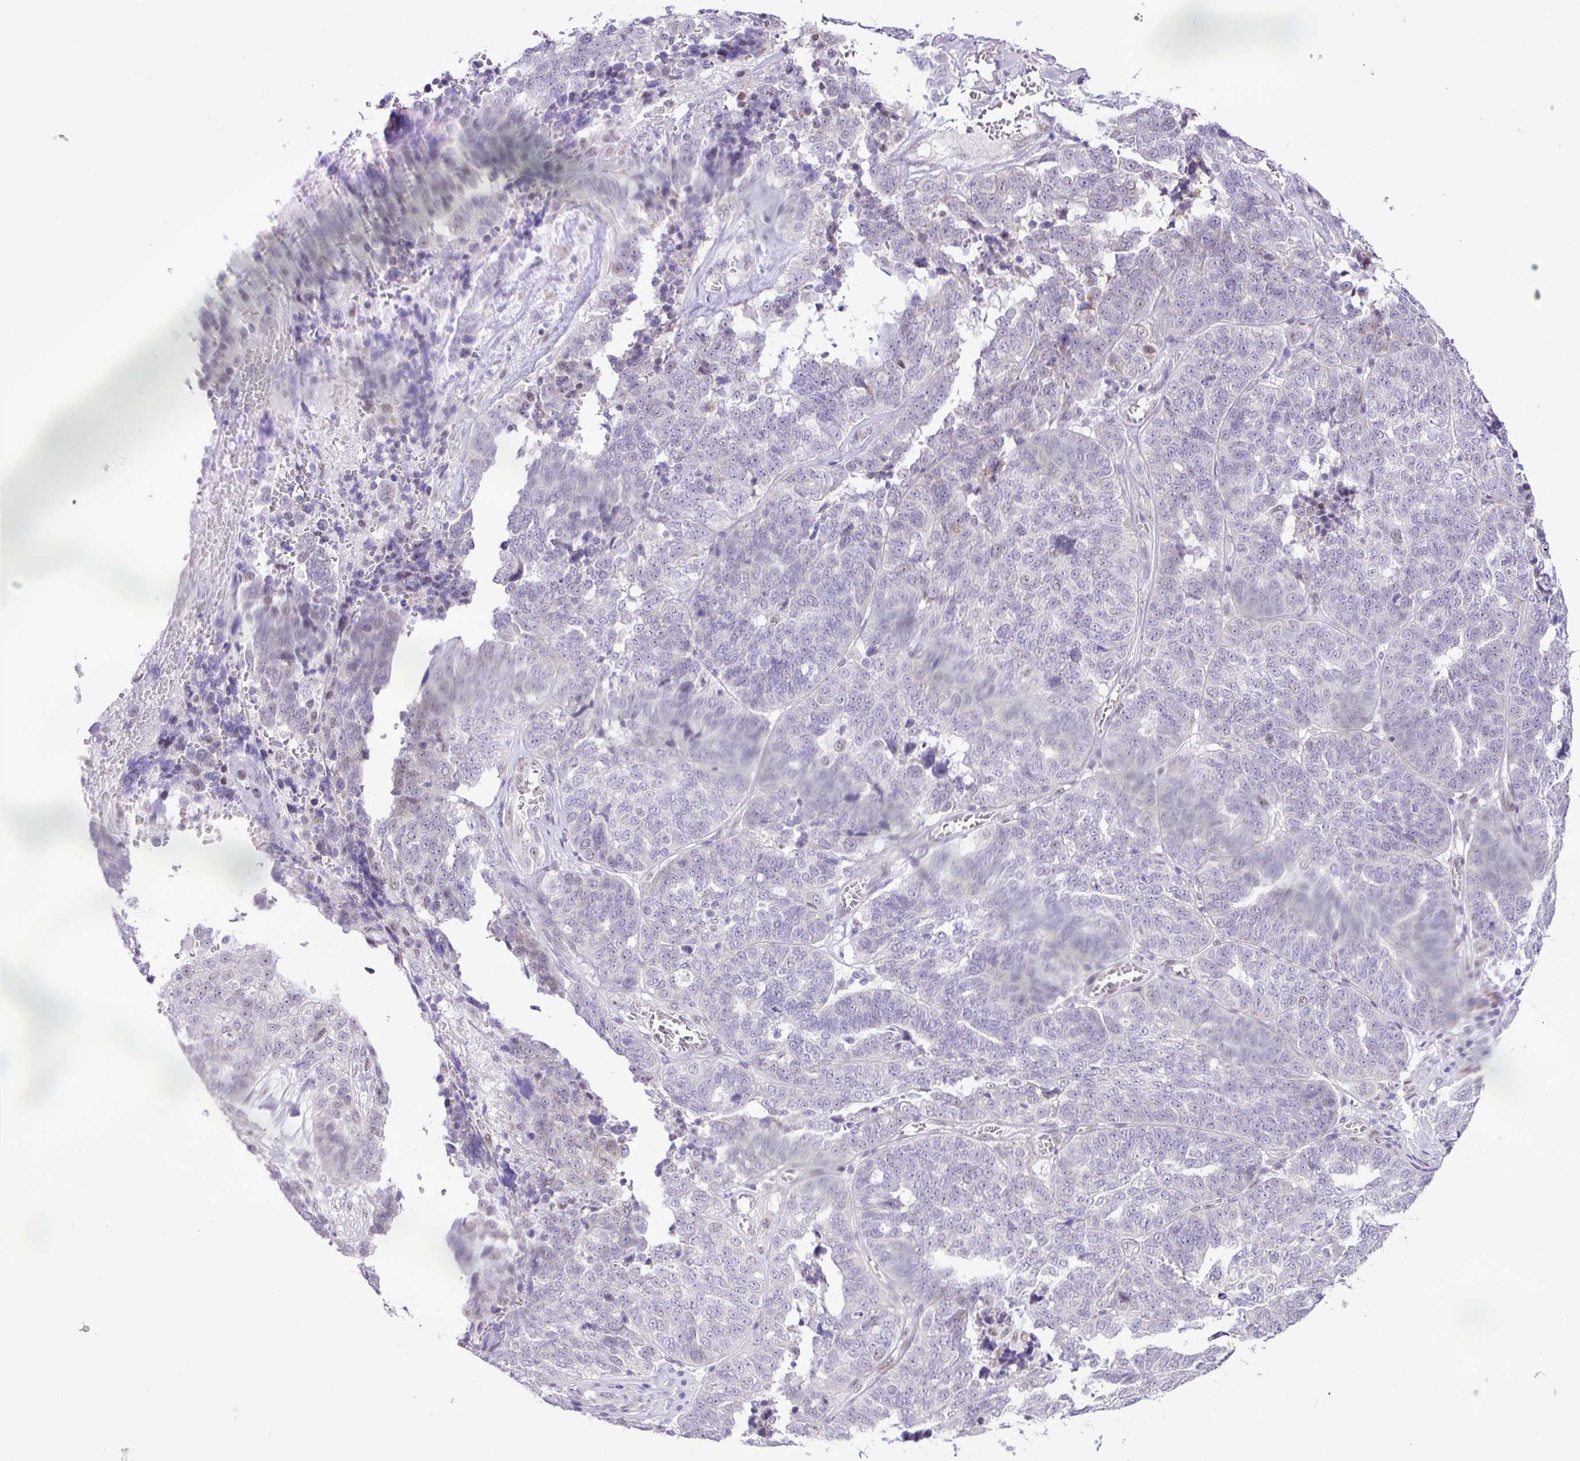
{"staining": {"intensity": "negative", "quantity": "none", "location": "none"}, "tissue": "ovarian cancer", "cell_type": "Tumor cells", "image_type": "cancer", "snomed": [{"axis": "morphology", "description": "Cystadenocarcinoma, serous, NOS"}, {"axis": "topography", "description": "Ovary"}], "caption": "IHC photomicrograph of neoplastic tissue: human ovarian serous cystadenocarcinoma stained with DAB shows no significant protein expression in tumor cells.", "gene": "ELOA2", "patient": {"sex": "female", "age": 59}}